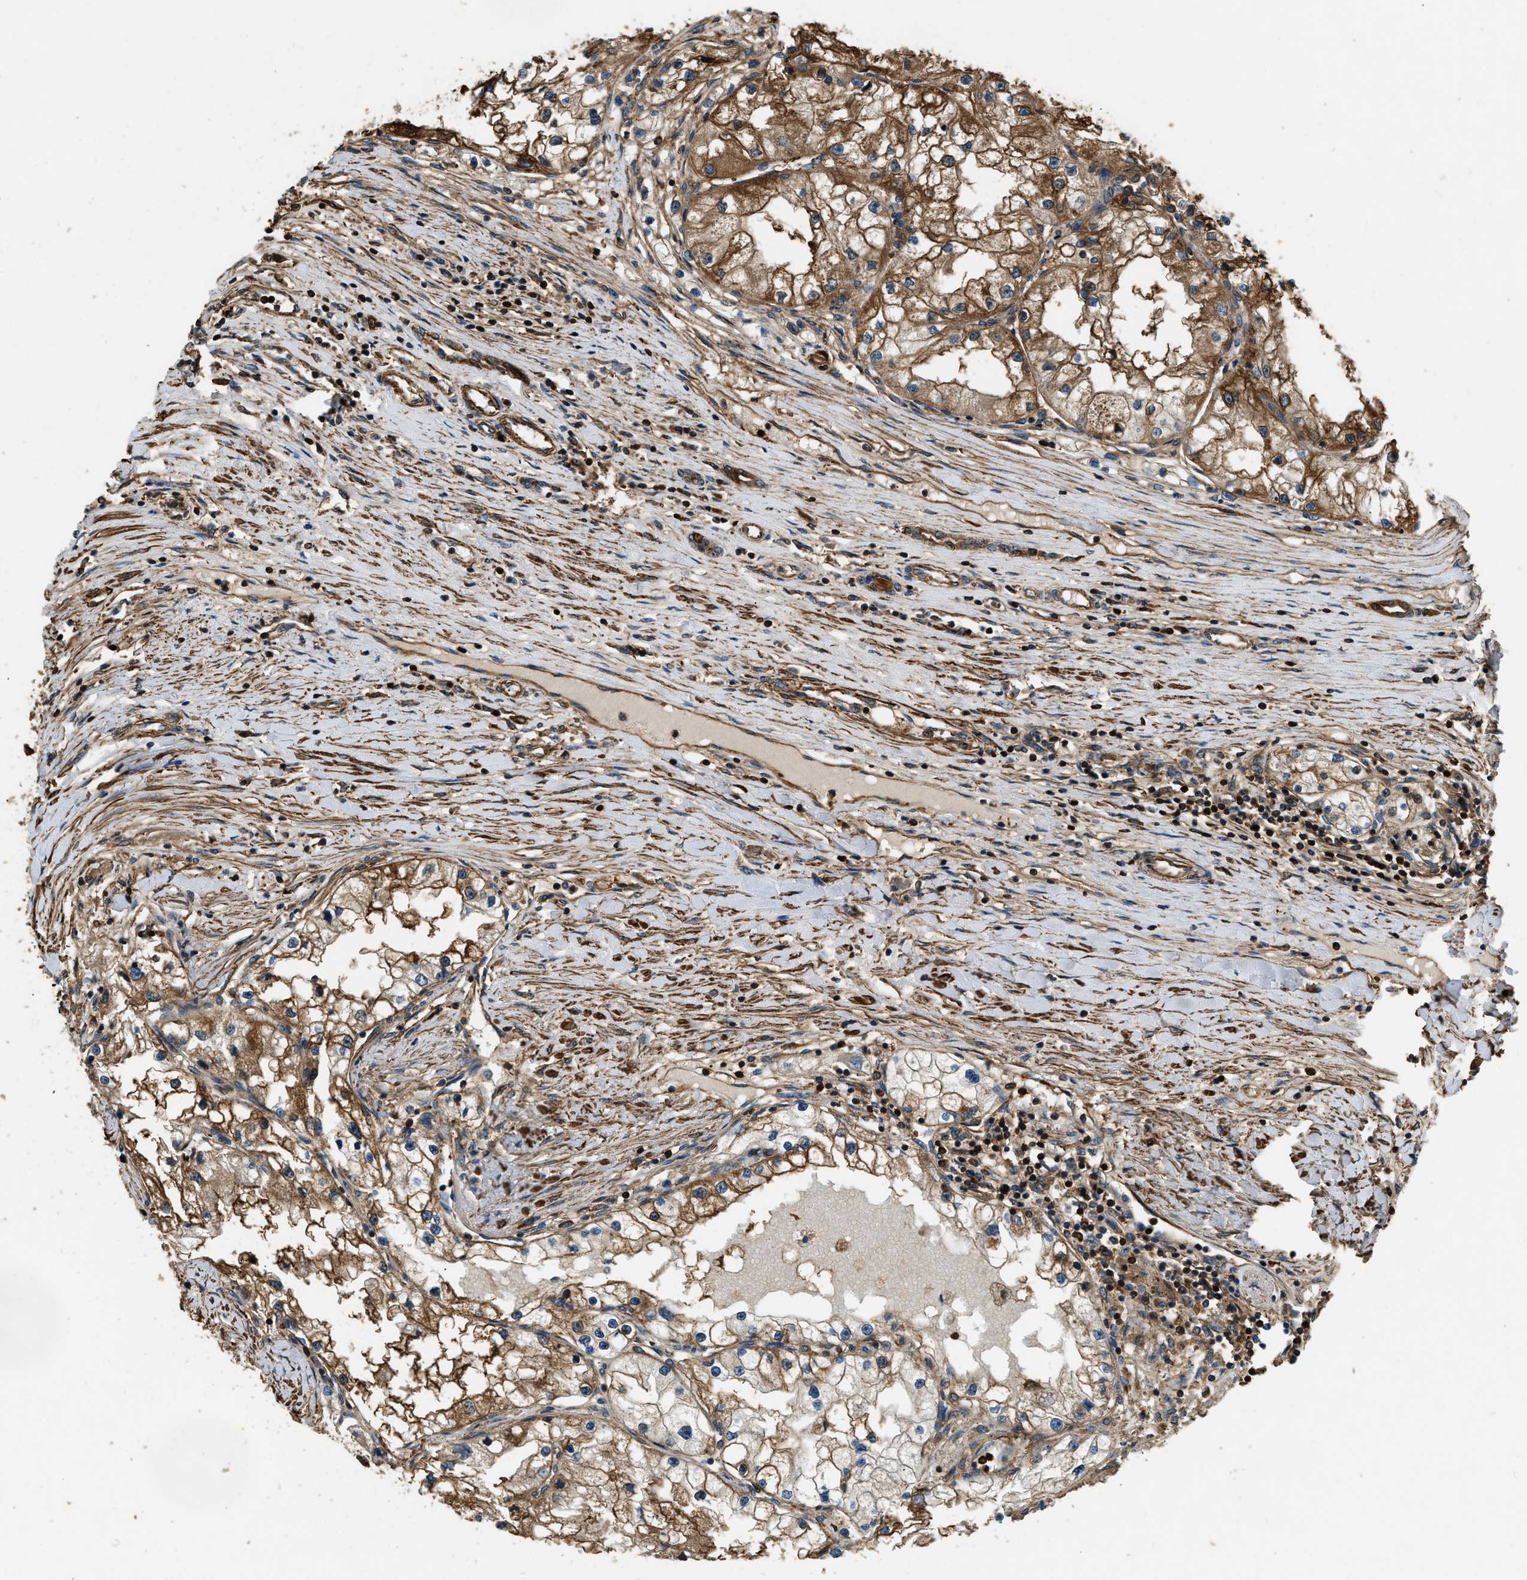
{"staining": {"intensity": "moderate", "quantity": ">75%", "location": "cytoplasmic/membranous"}, "tissue": "renal cancer", "cell_type": "Tumor cells", "image_type": "cancer", "snomed": [{"axis": "morphology", "description": "Adenocarcinoma, NOS"}, {"axis": "topography", "description": "Kidney"}], "caption": "Protein staining by IHC reveals moderate cytoplasmic/membranous staining in approximately >75% of tumor cells in renal cancer (adenocarcinoma).", "gene": "YARS1", "patient": {"sex": "male", "age": 68}}